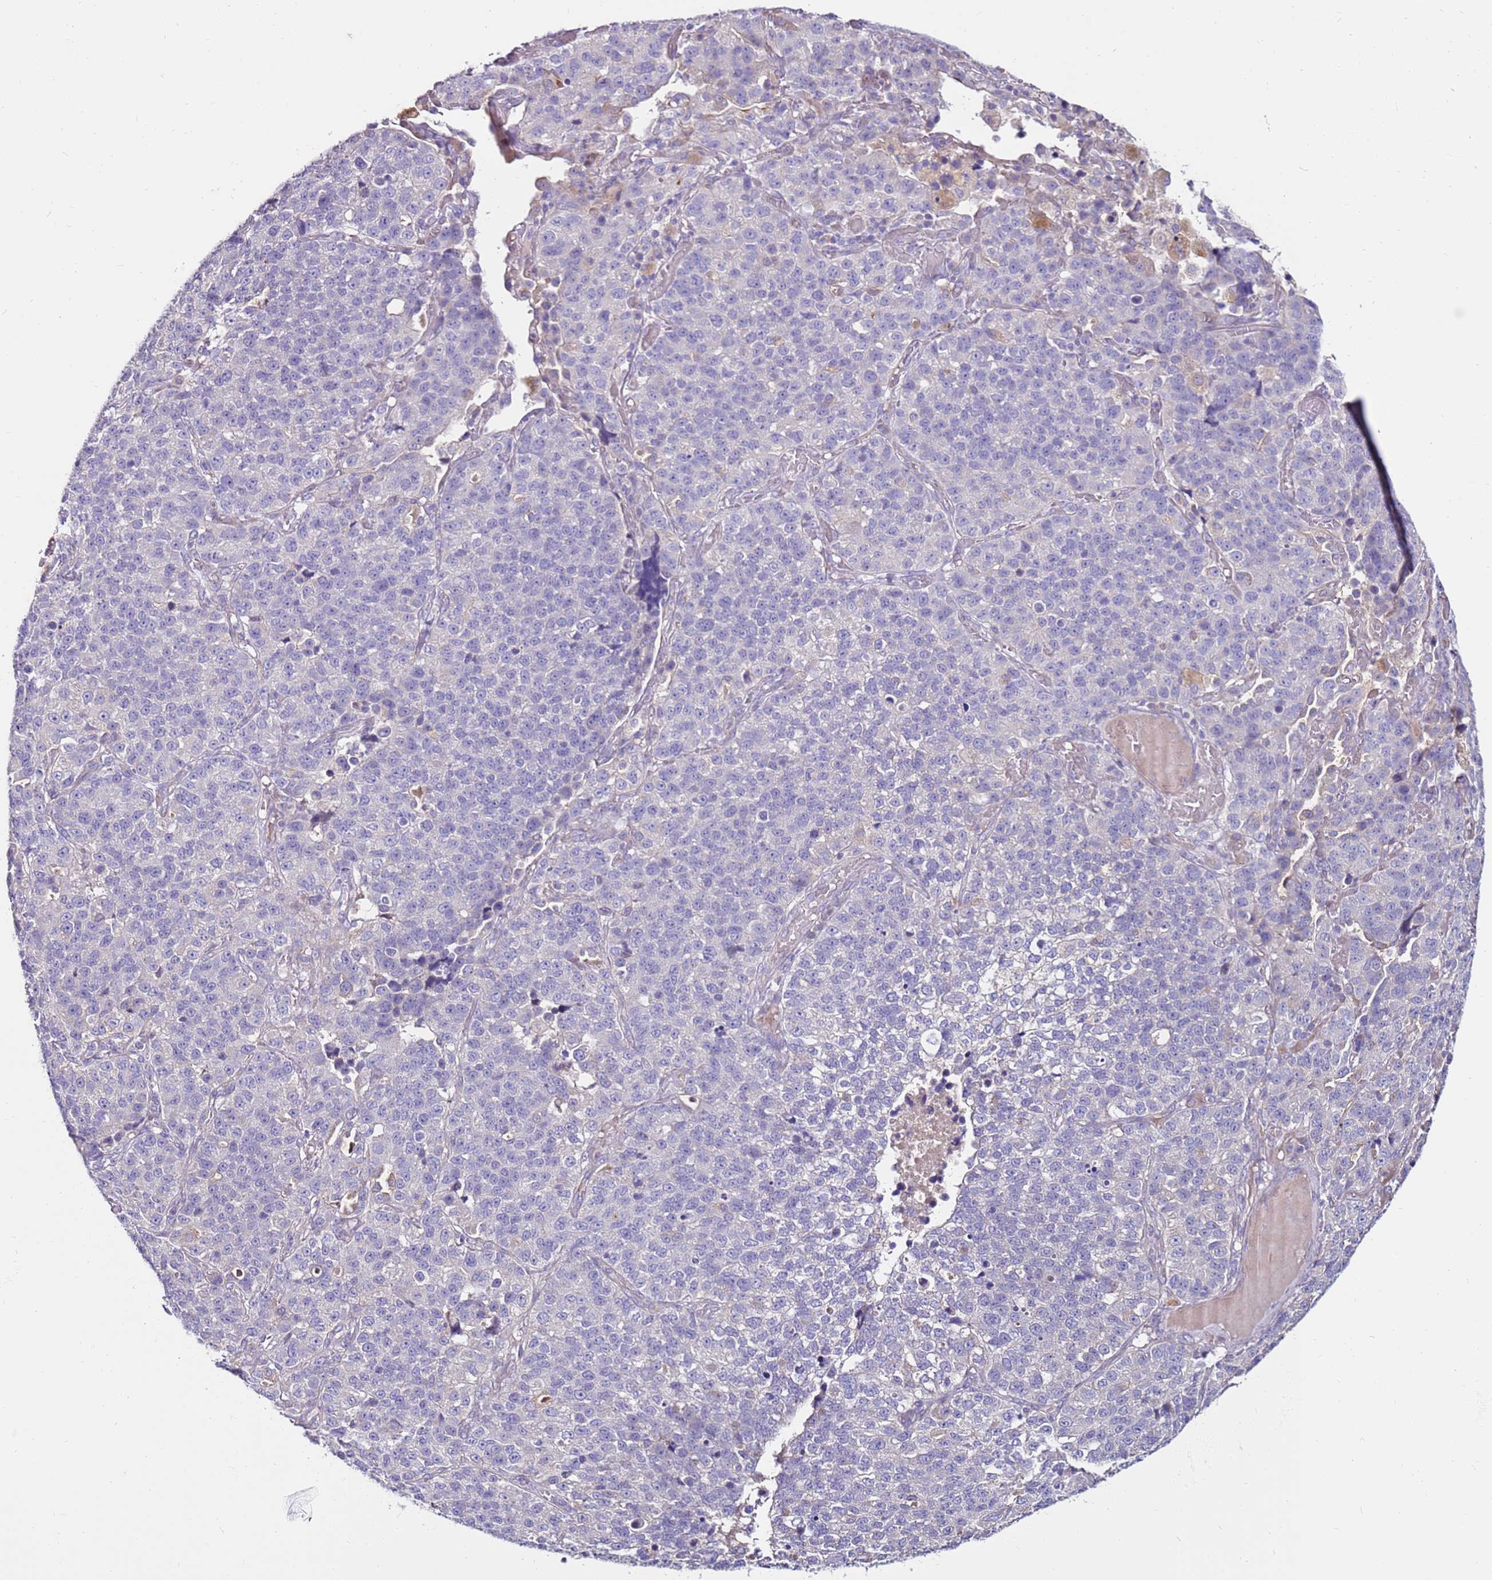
{"staining": {"intensity": "negative", "quantity": "none", "location": "none"}, "tissue": "lung cancer", "cell_type": "Tumor cells", "image_type": "cancer", "snomed": [{"axis": "morphology", "description": "Adenocarcinoma, NOS"}, {"axis": "topography", "description": "Lung"}], "caption": "Adenocarcinoma (lung) stained for a protein using immunohistochemistry demonstrates no staining tumor cells.", "gene": "SLC44A4", "patient": {"sex": "male", "age": 49}}